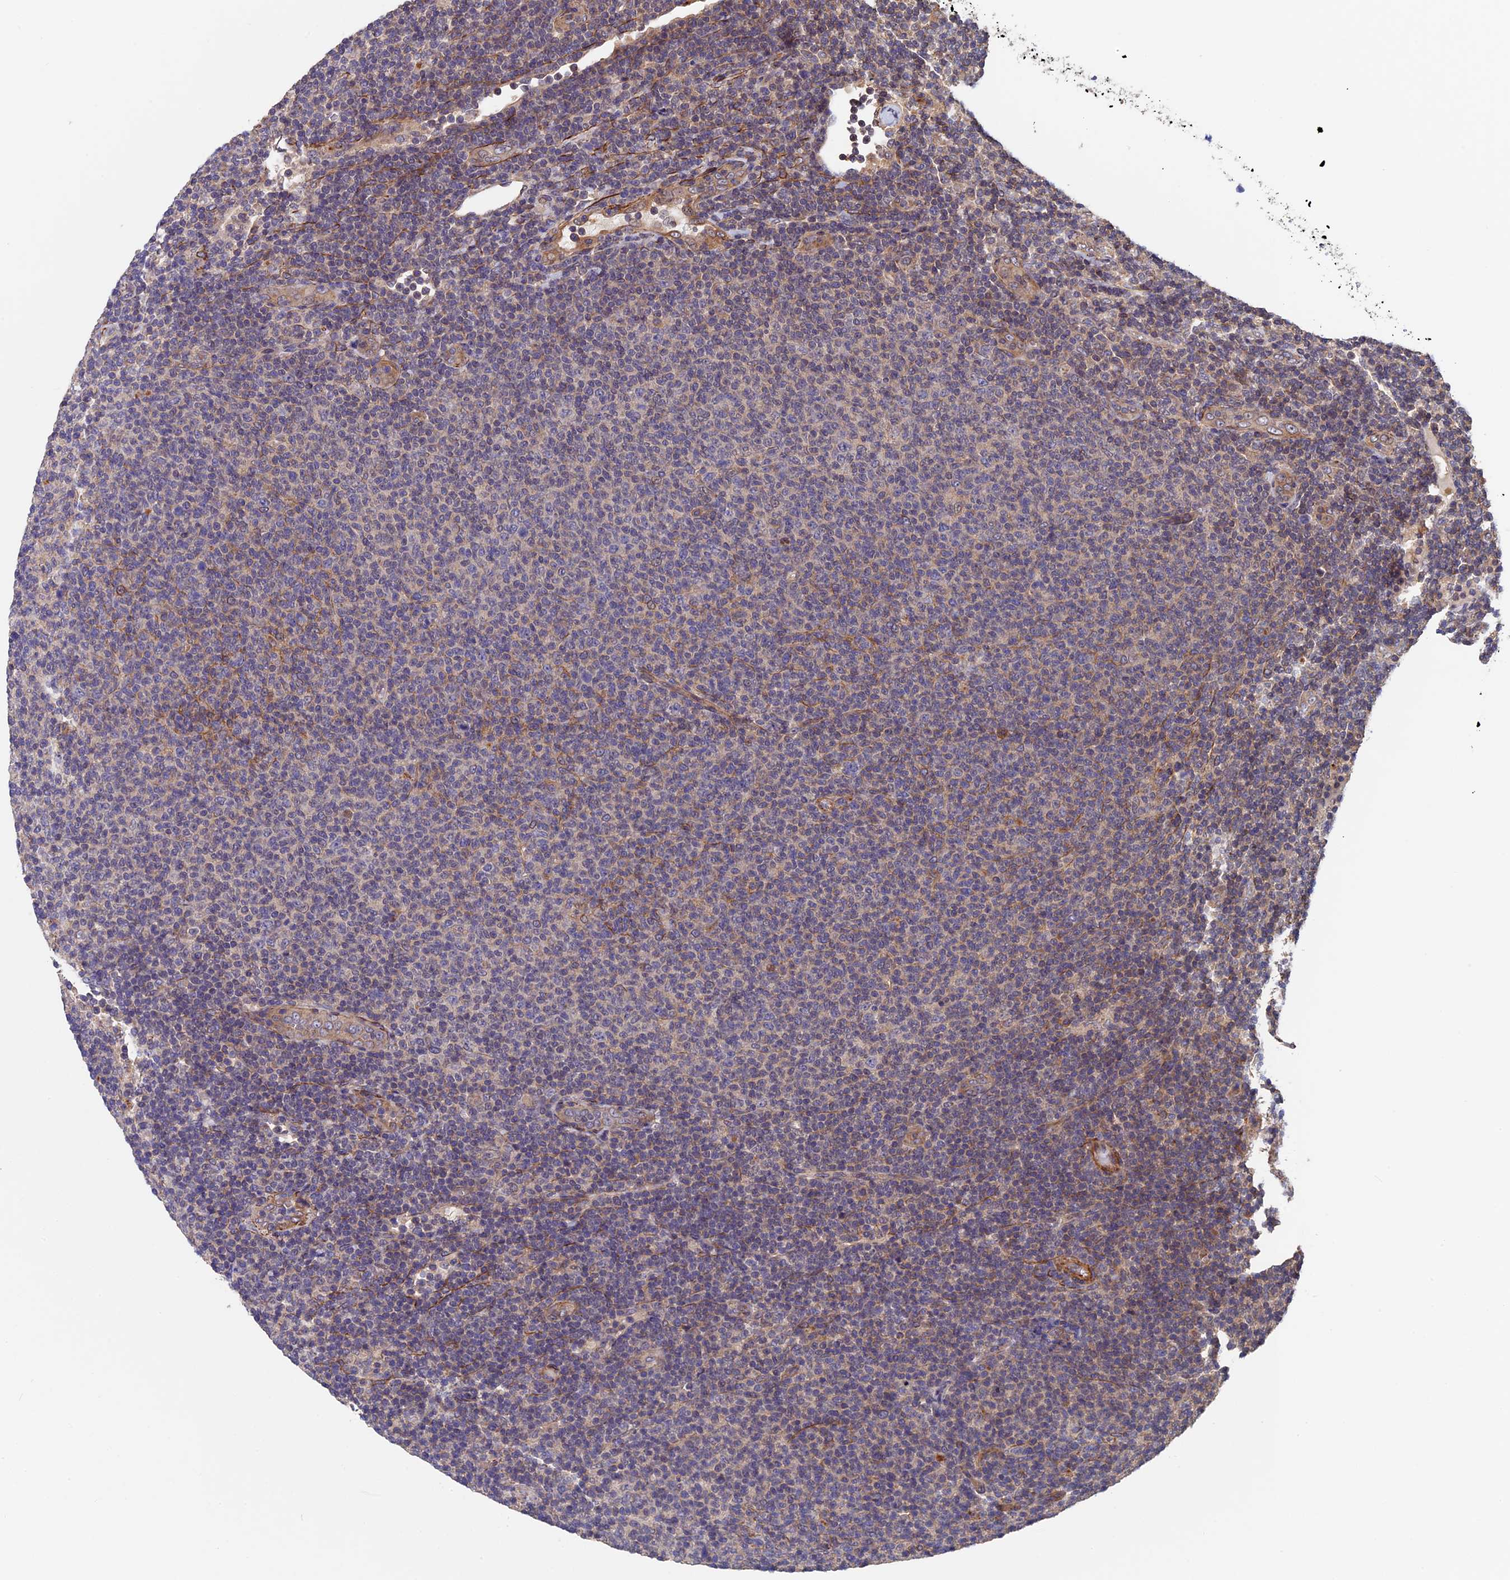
{"staining": {"intensity": "weak", "quantity": "<25%", "location": "cytoplasmic/membranous"}, "tissue": "lymphoma", "cell_type": "Tumor cells", "image_type": "cancer", "snomed": [{"axis": "morphology", "description": "Malignant lymphoma, non-Hodgkin's type, Low grade"}, {"axis": "topography", "description": "Lymph node"}], "caption": "Low-grade malignant lymphoma, non-Hodgkin's type stained for a protein using immunohistochemistry demonstrates no expression tumor cells.", "gene": "SLC9A5", "patient": {"sex": "male", "age": 66}}